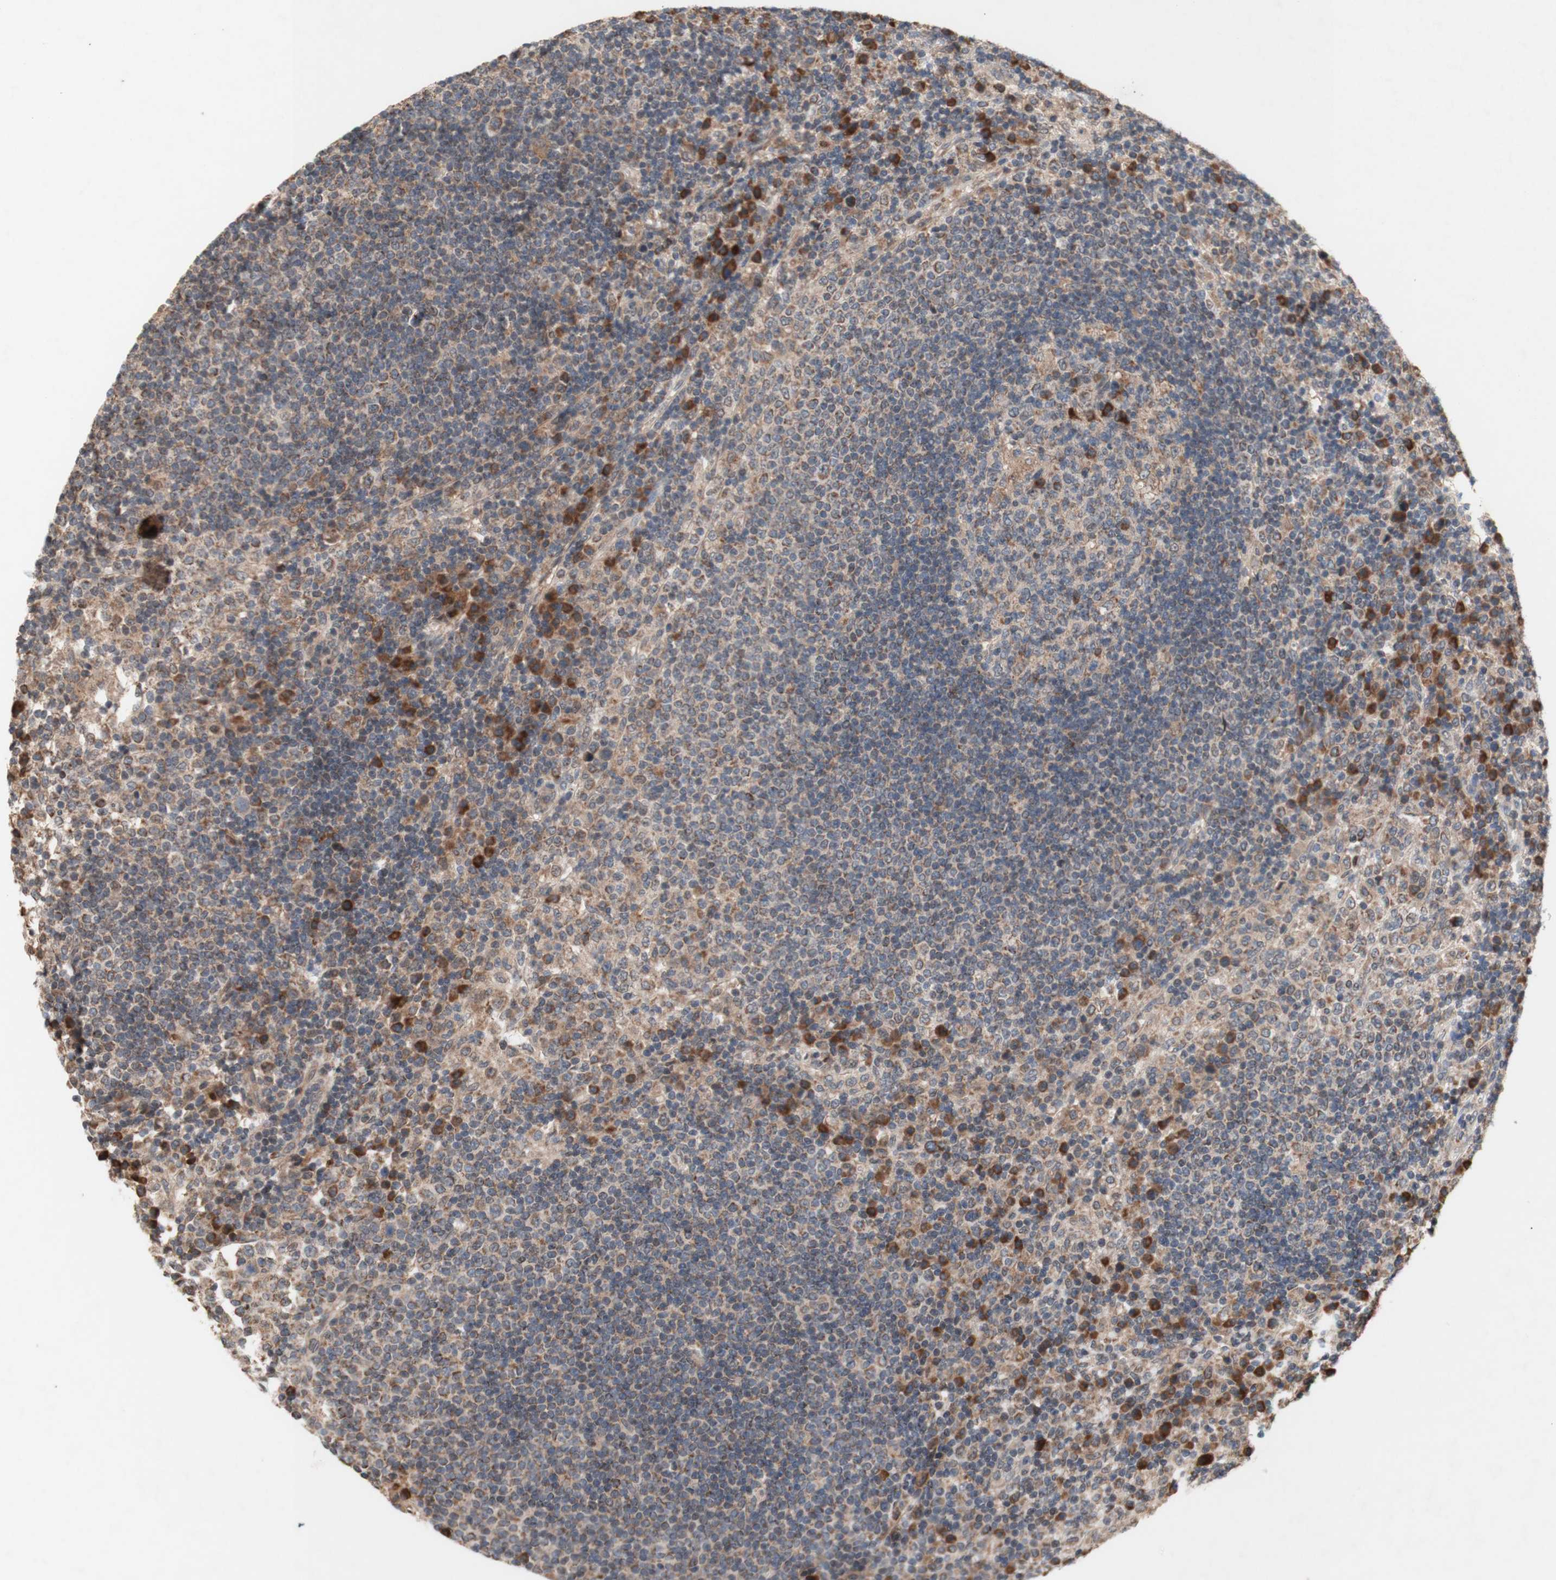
{"staining": {"intensity": "moderate", "quantity": "25%-75%", "location": "cytoplasmic/membranous"}, "tissue": "lymph node", "cell_type": "Germinal center cells", "image_type": "normal", "snomed": [{"axis": "morphology", "description": "Normal tissue, NOS"}, {"axis": "topography", "description": "Lymph node"}], "caption": "DAB immunohistochemical staining of unremarkable human lymph node displays moderate cytoplasmic/membranous protein staining in about 25%-75% of germinal center cells.", "gene": "DDOST", "patient": {"sex": "female", "age": 53}}